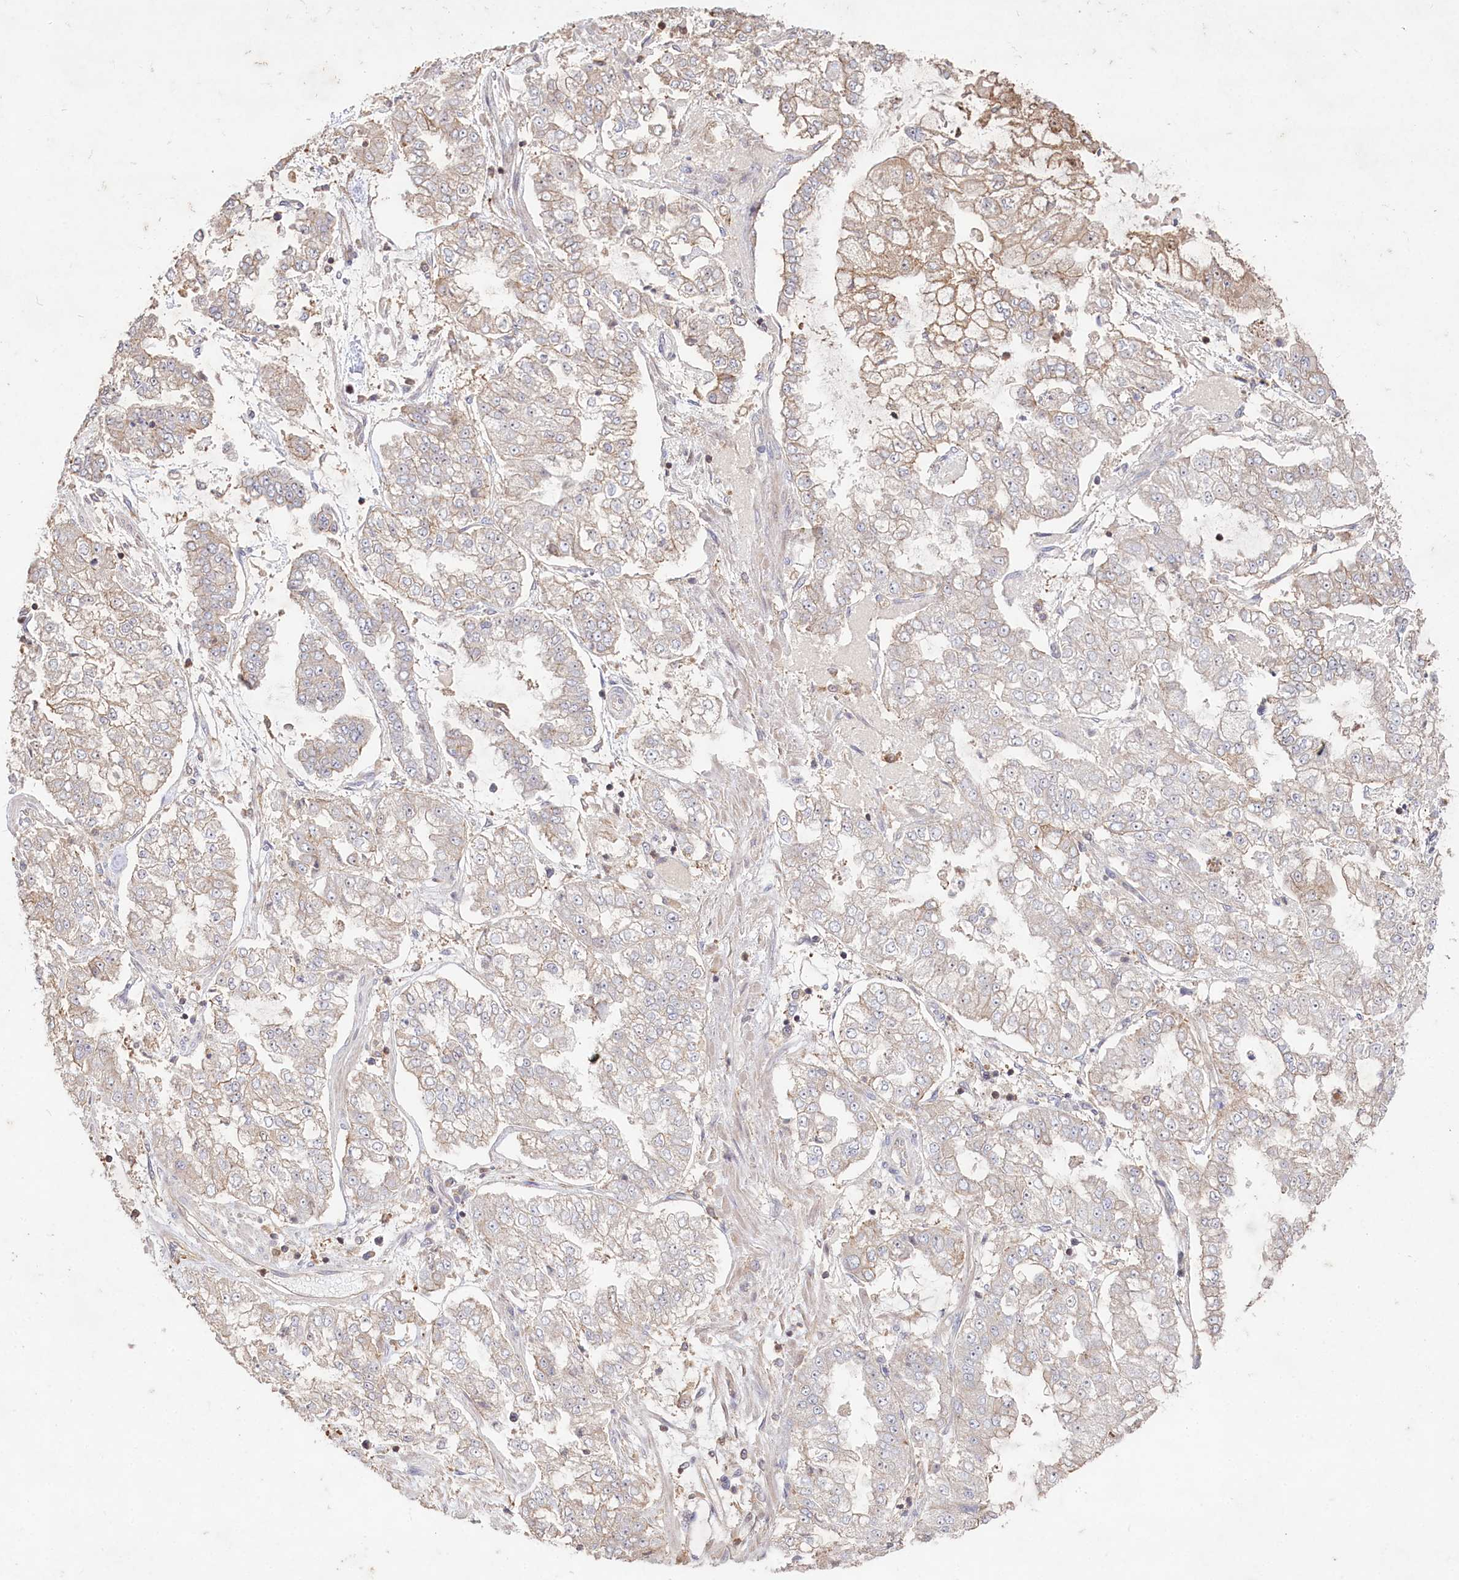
{"staining": {"intensity": "weak", "quantity": "<25%", "location": "cytoplasmic/membranous"}, "tissue": "stomach cancer", "cell_type": "Tumor cells", "image_type": "cancer", "snomed": [{"axis": "morphology", "description": "Adenocarcinoma, NOS"}, {"axis": "topography", "description": "Stomach"}], "caption": "The immunohistochemistry (IHC) histopathology image has no significant expression in tumor cells of adenocarcinoma (stomach) tissue. (DAB (3,3'-diaminobenzidine) immunohistochemistry visualized using brightfield microscopy, high magnification).", "gene": "HAL", "patient": {"sex": "male", "age": 76}}